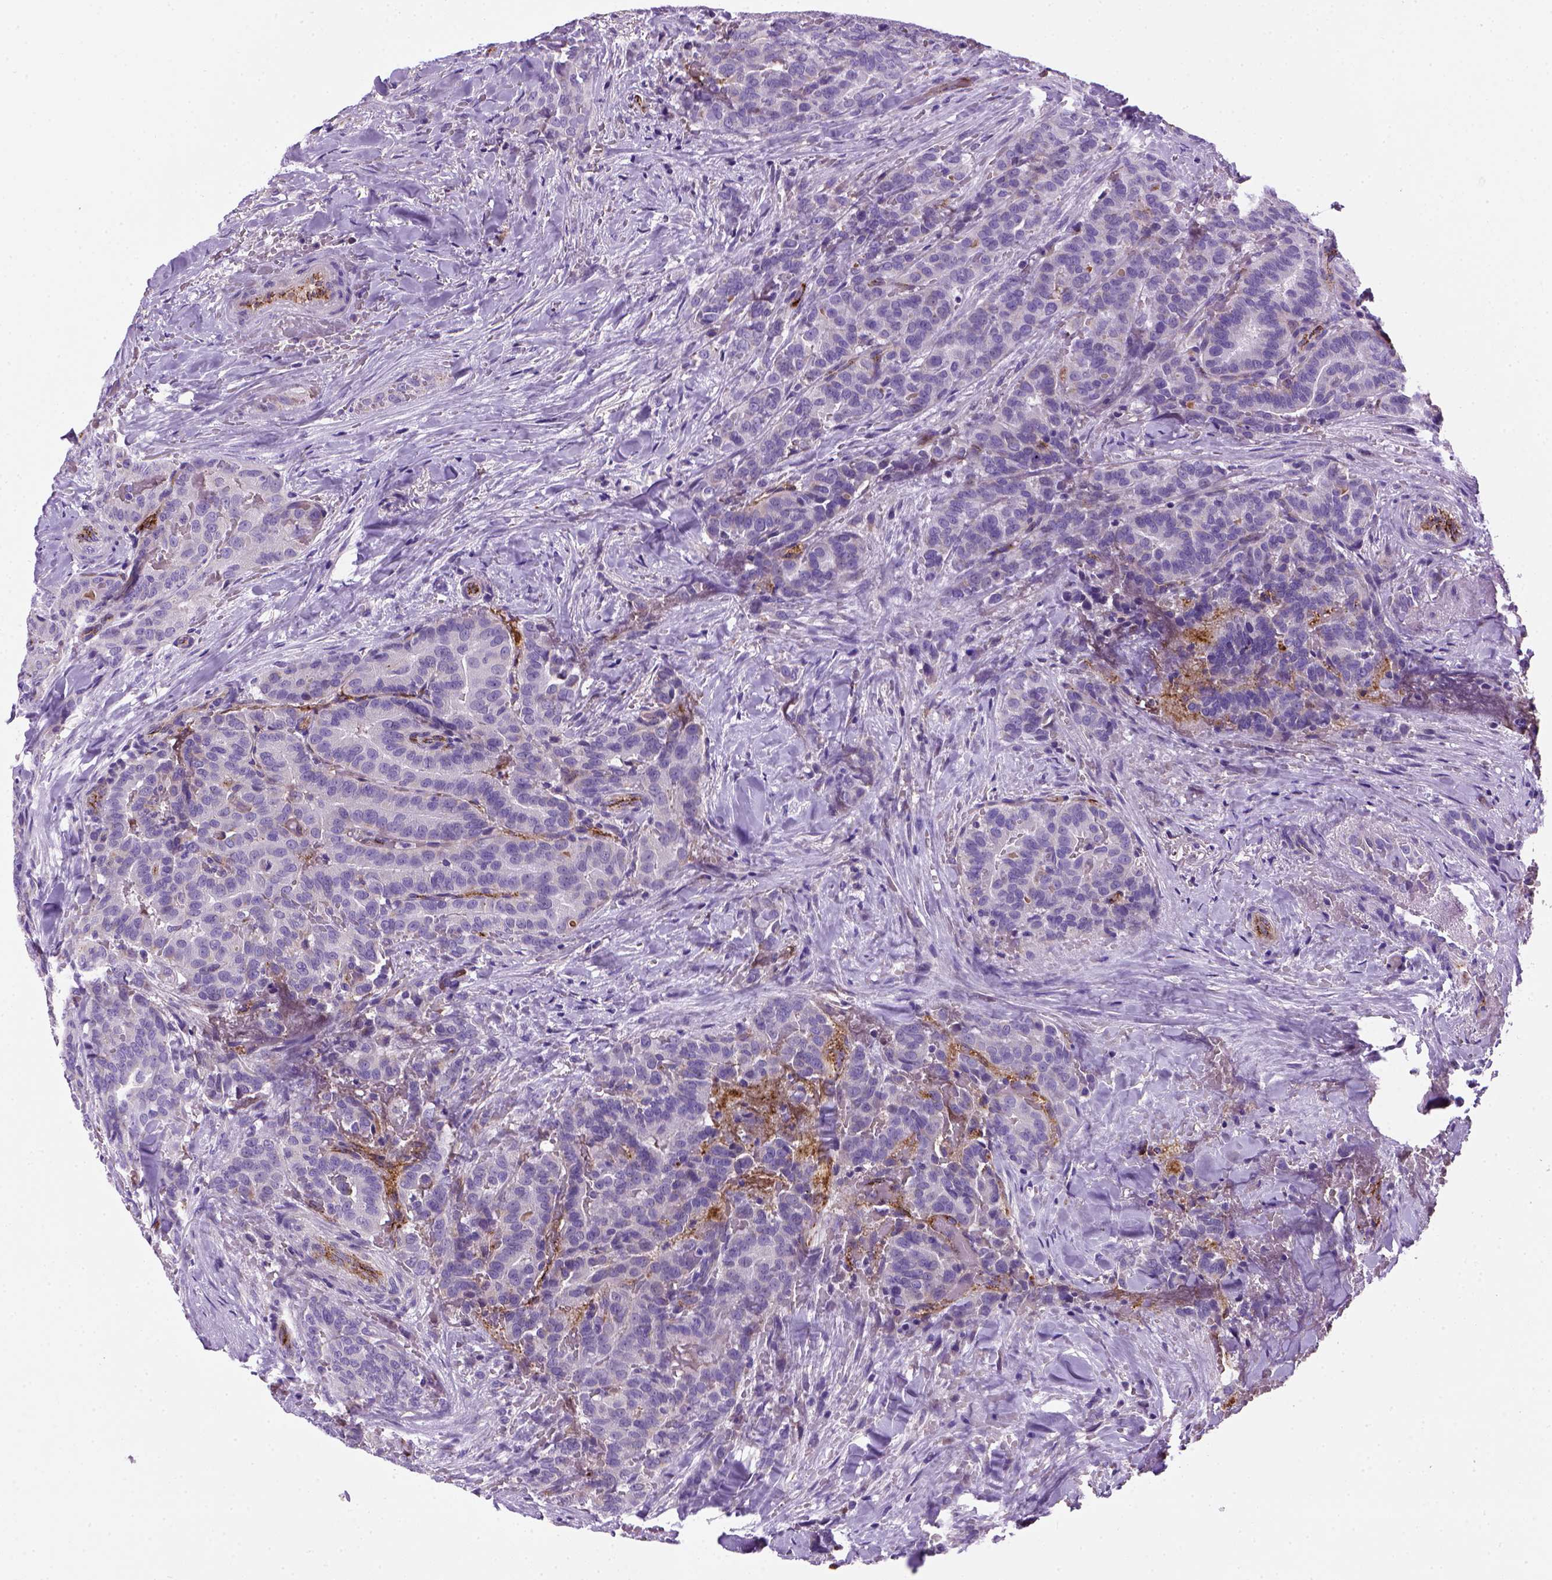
{"staining": {"intensity": "negative", "quantity": "none", "location": "none"}, "tissue": "thyroid cancer", "cell_type": "Tumor cells", "image_type": "cancer", "snomed": [{"axis": "morphology", "description": "Papillary adenocarcinoma, NOS"}, {"axis": "topography", "description": "Thyroid gland"}], "caption": "This is an IHC photomicrograph of human thyroid papillary adenocarcinoma. There is no expression in tumor cells.", "gene": "VWF", "patient": {"sex": "male", "age": 61}}